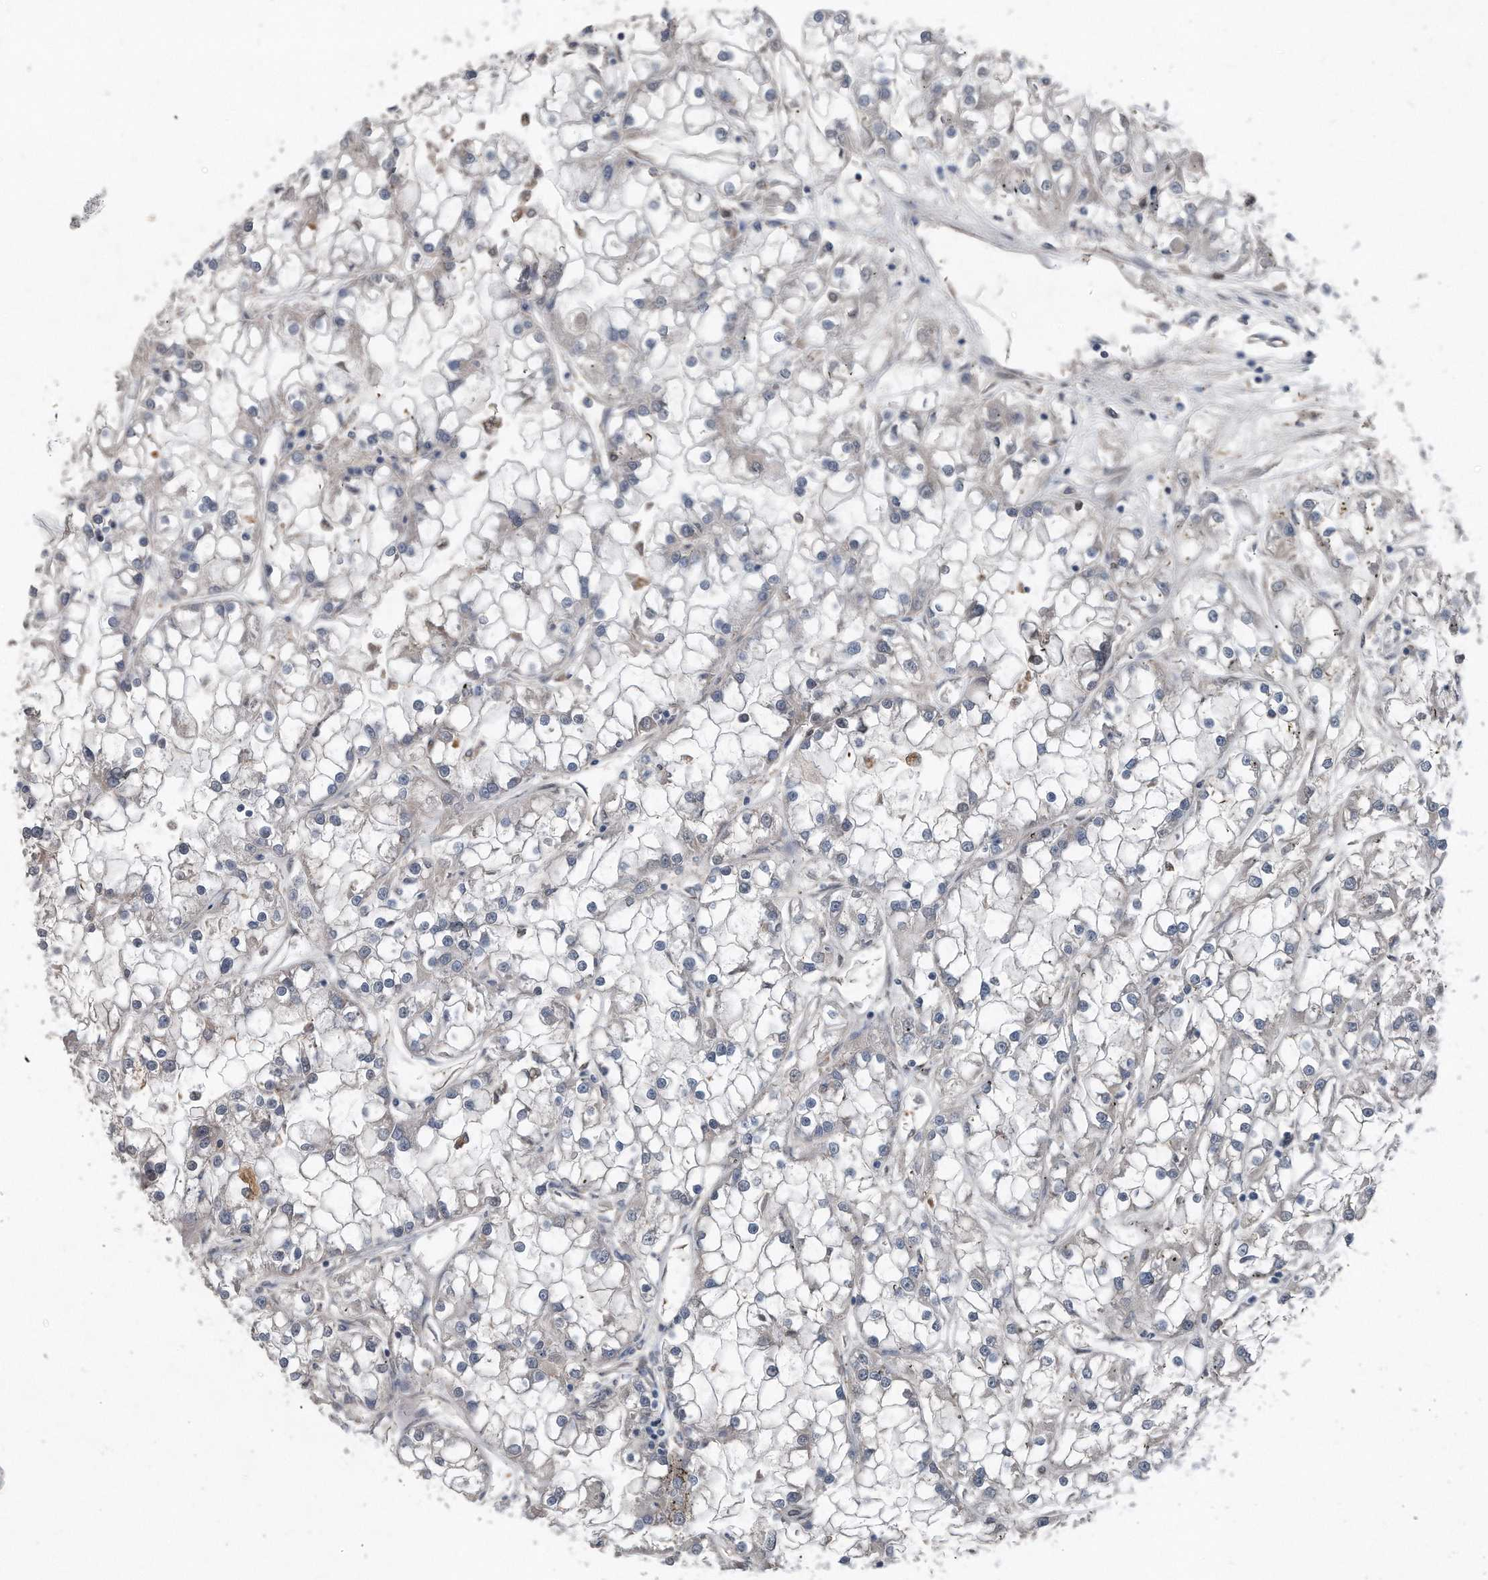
{"staining": {"intensity": "negative", "quantity": "none", "location": "none"}, "tissue": "renal cancer", "cell_type": "Tumor cells", "image_type": "cancer", "snomed": [{"axis": "morphology", "description": "Adenocarcinoma, NOS"}, {"axis": "topography", "description": "Kidney"}], "caption": "High magnification brightfield microscopy of renal cancer stained with DAB (brown) and counterstained with hematoxylin (blue): tumor cells show no significant staining. Nuclei are stained in blue.", "gene": "DST", "patient": {"sex": "female", "age": 52}}